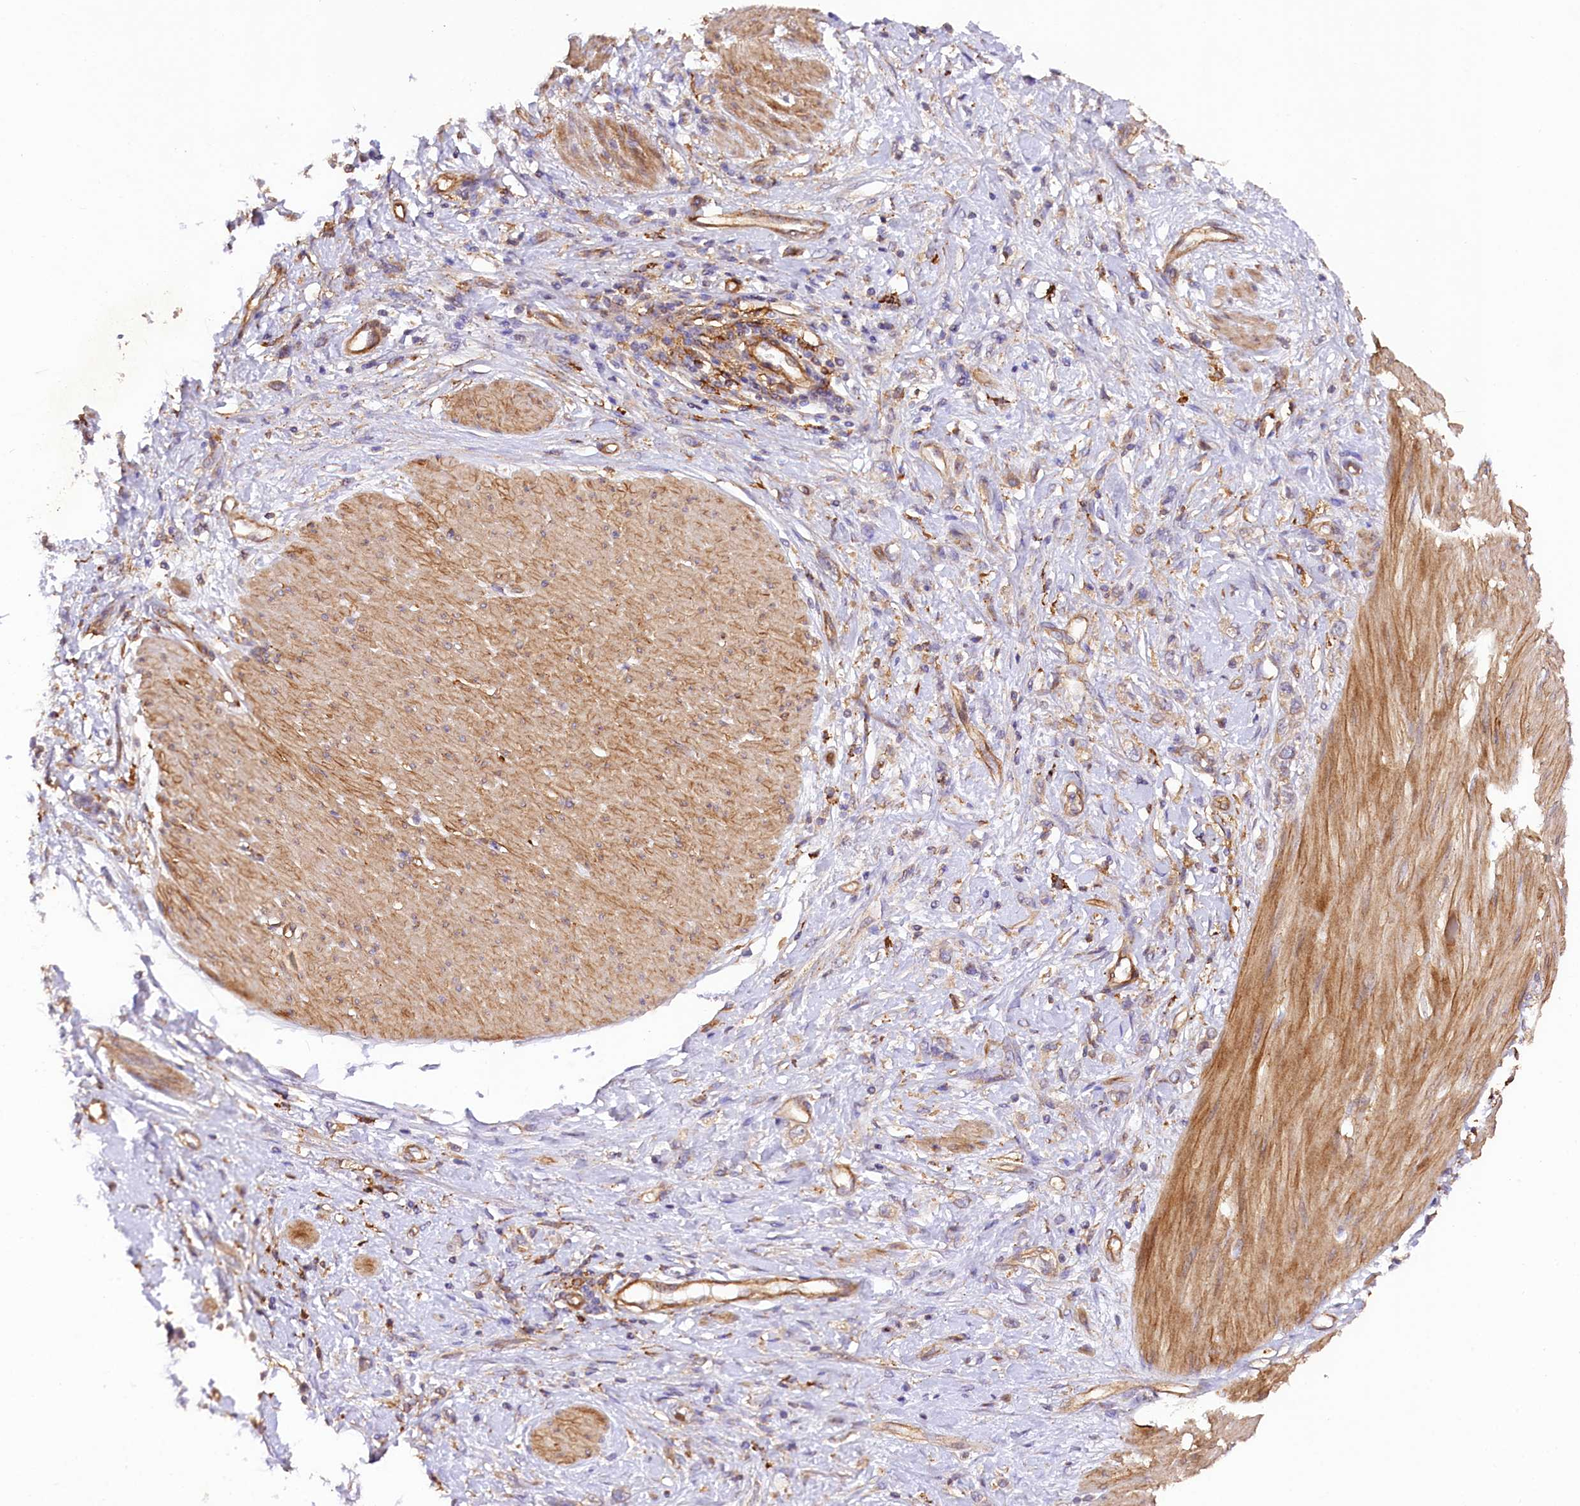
{"staining": {"intensity": "negative", "quantity": "none", "location": "none"}, "tissue": "stomach cancer", "cell_type": "Tumor cells", "image_type": "cancer", "snomed": [{"axis": "morphology", "description": "Adenocarcinoma, NOS"}, {"axis": "topography", "description": "Stomach"}], "caption": "Immunohistochemistry (IHC) of human stomach cancer (adenocarcinoma) shows no staining in tumor cells.", "gene": "CSAD", "patient": {"sex": "female", "age": 76}}